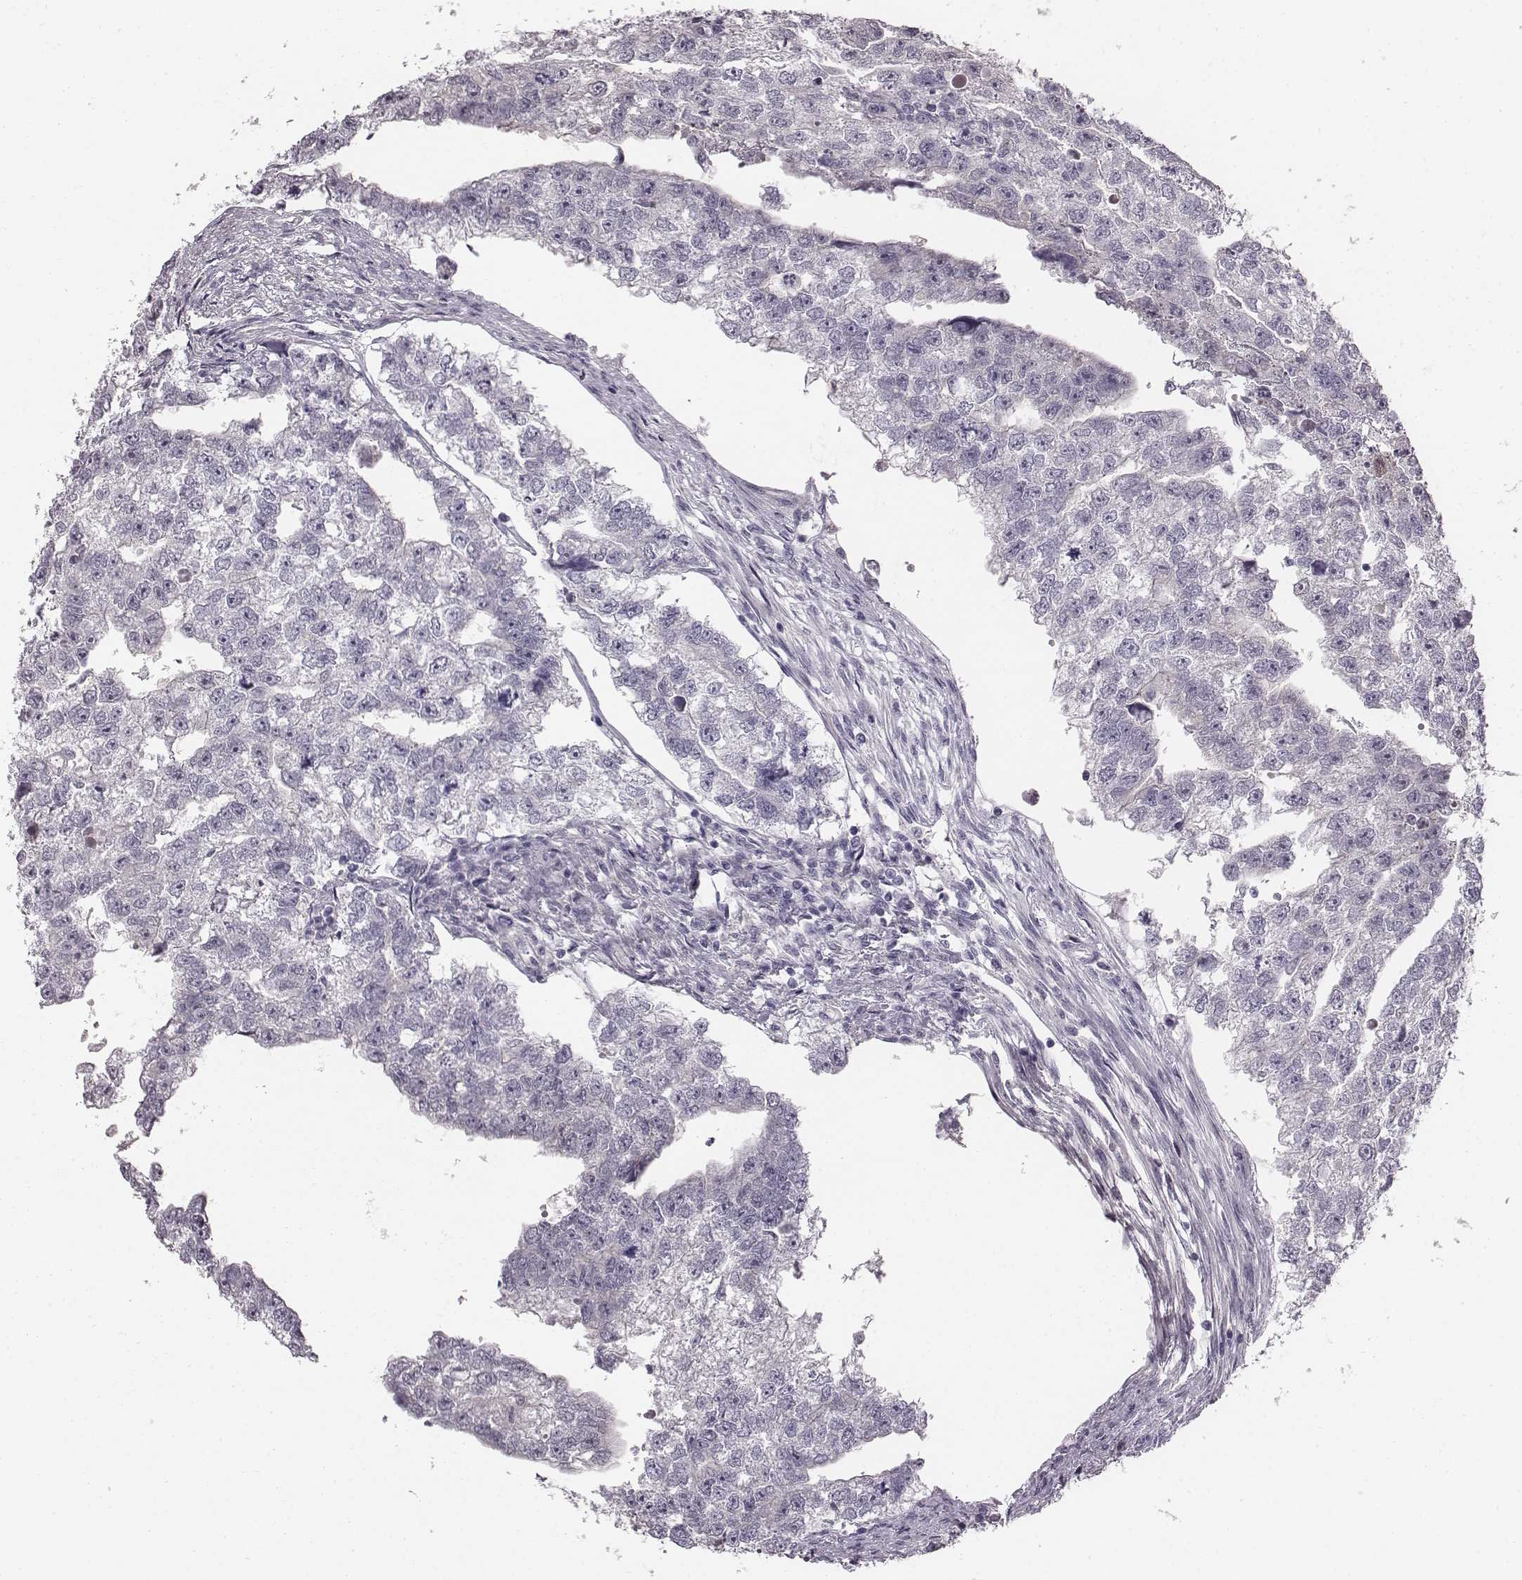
{"staining": {"intensity": "negative", "quantity": "none", "location": "none"}, "tissue": "testis cancer", "cell_type": "Tumor cells", "image_type": "cancer", "snomed": [{"axis": "morphology", "description": "Carcinoma, Embryonal, NOS"}, {"axis": "morphology", "description": "Teratoma, malignant, NOS"}, {"axis": "topography", "description": "Testis"}], "caption": "High magnification brightfield microscopy of testis teratoma (malignant) stained with DAB (brown) and counterstained with hematoxylin (blue): tumor cells show no significant expression.", "gene": "CRISP1", "patient": {"sex": "male", "age": 44}}